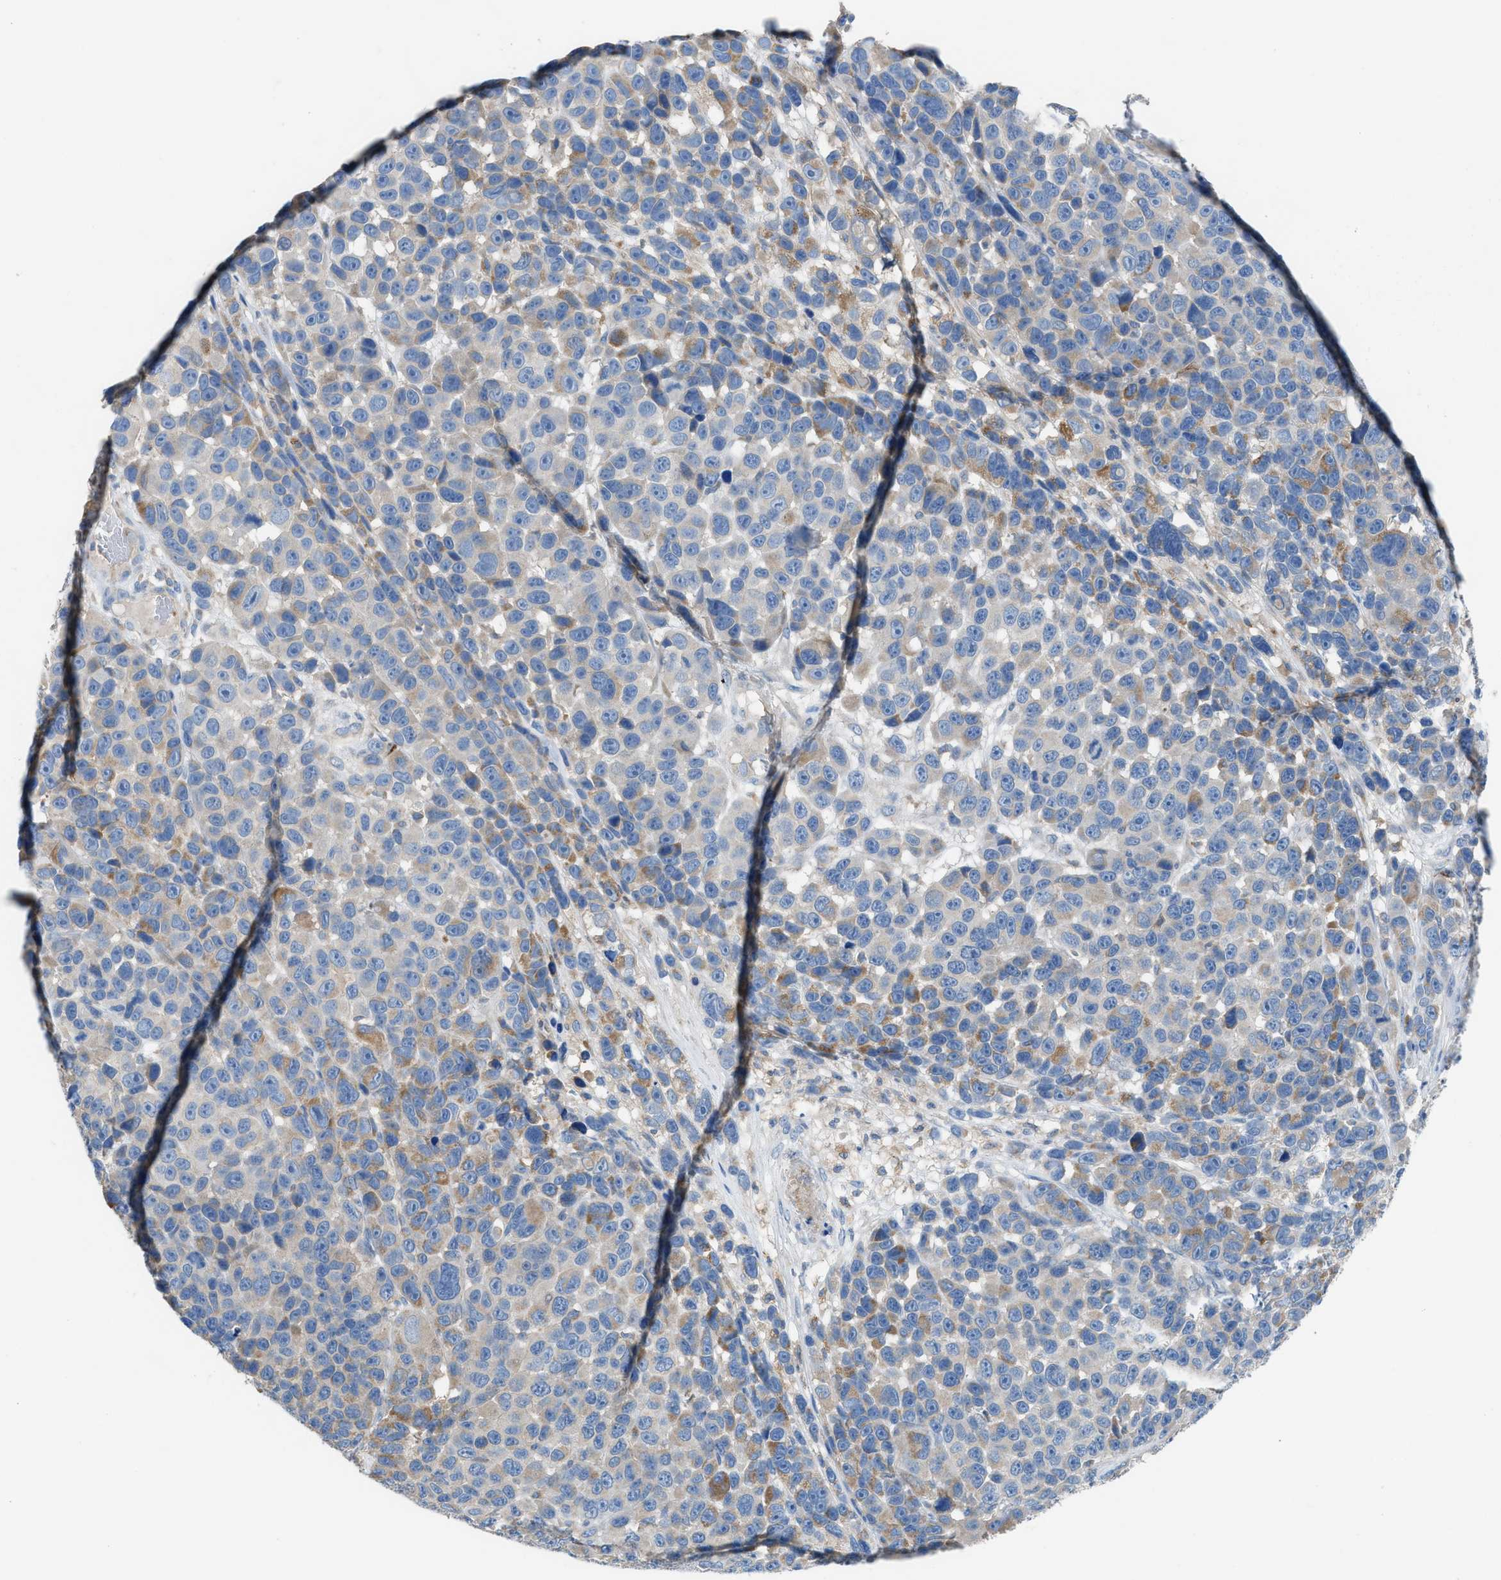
{"staining": {"intensity": "weak", "quantity": "<25%", "location": "cytoplasmic/membranous"}, "tissue": "melanoma", "cell_type": "Tumor cells", "image_type": "cancer", "snomed": [{"axis": "morphology", "description": "Malignant melanoma, NOS"}, {"axis": "topography", "description": "Skin"}], "caption": "Human melanoma stained for a protein using IHC reveals no expression in tumor cells.", "gene": "AOAH", "patient": {"sex": "male", "age": 53}}